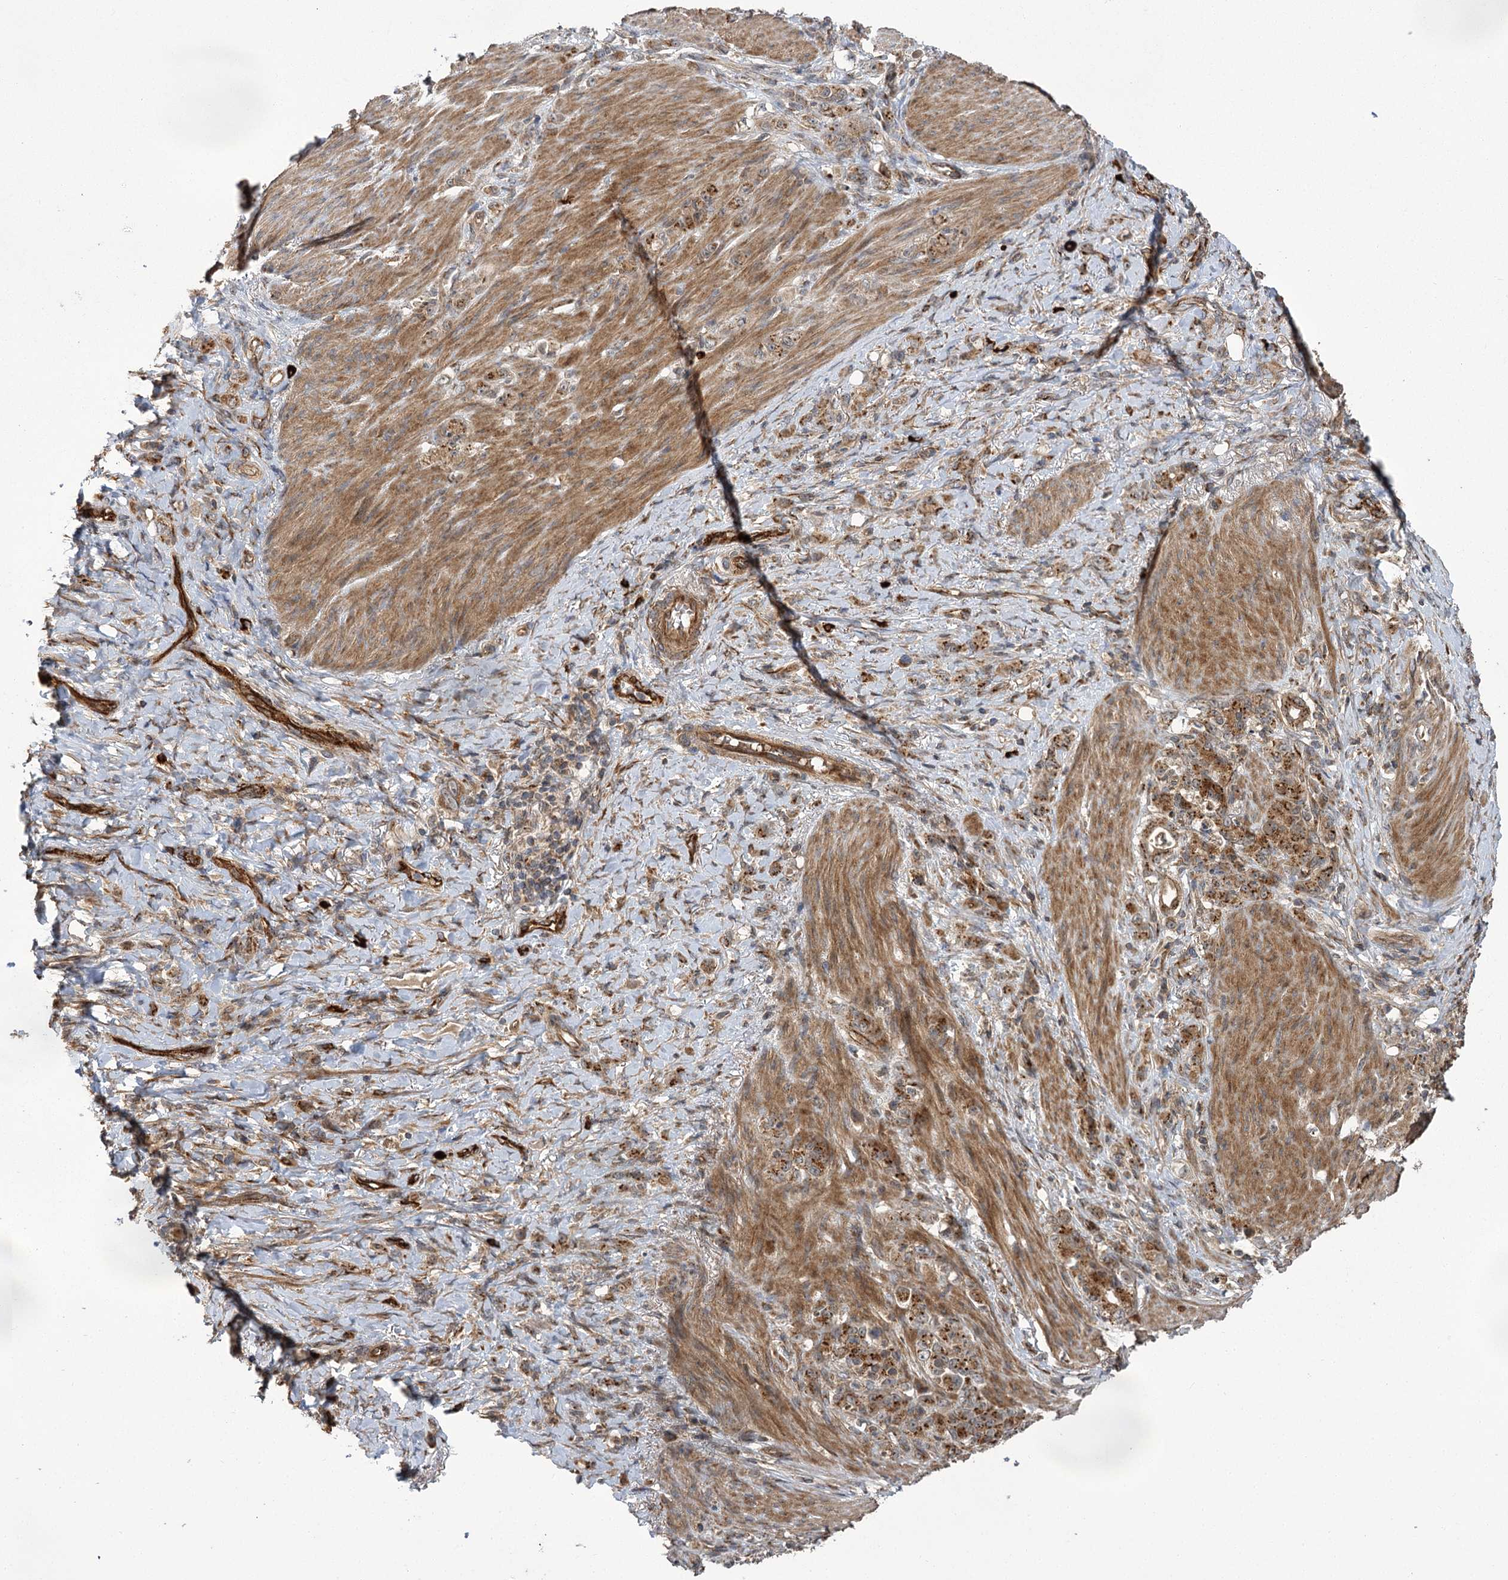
{"staining": {"intensity": "moderate", "quantity": ">75%", "location": "cytoplasmic/membranous"}, "tissue": "stomach cancer", "cell_type": "Tumor cells", "image_type": "cancer", "snomed": [{"axis": "morphology", "description": "Adenocarcinoma, NOS"}, {"axis": "topography", "description": "Stomach"}], "caption": "Adenocarcinoma (stomach) stained for a protein (brown) reveals moderate cytoplasmic/membranous positive staining in approximately >75% of tumor cells.", "gene": "CARD19", "patient": {"sex": "female", "age": 79}}